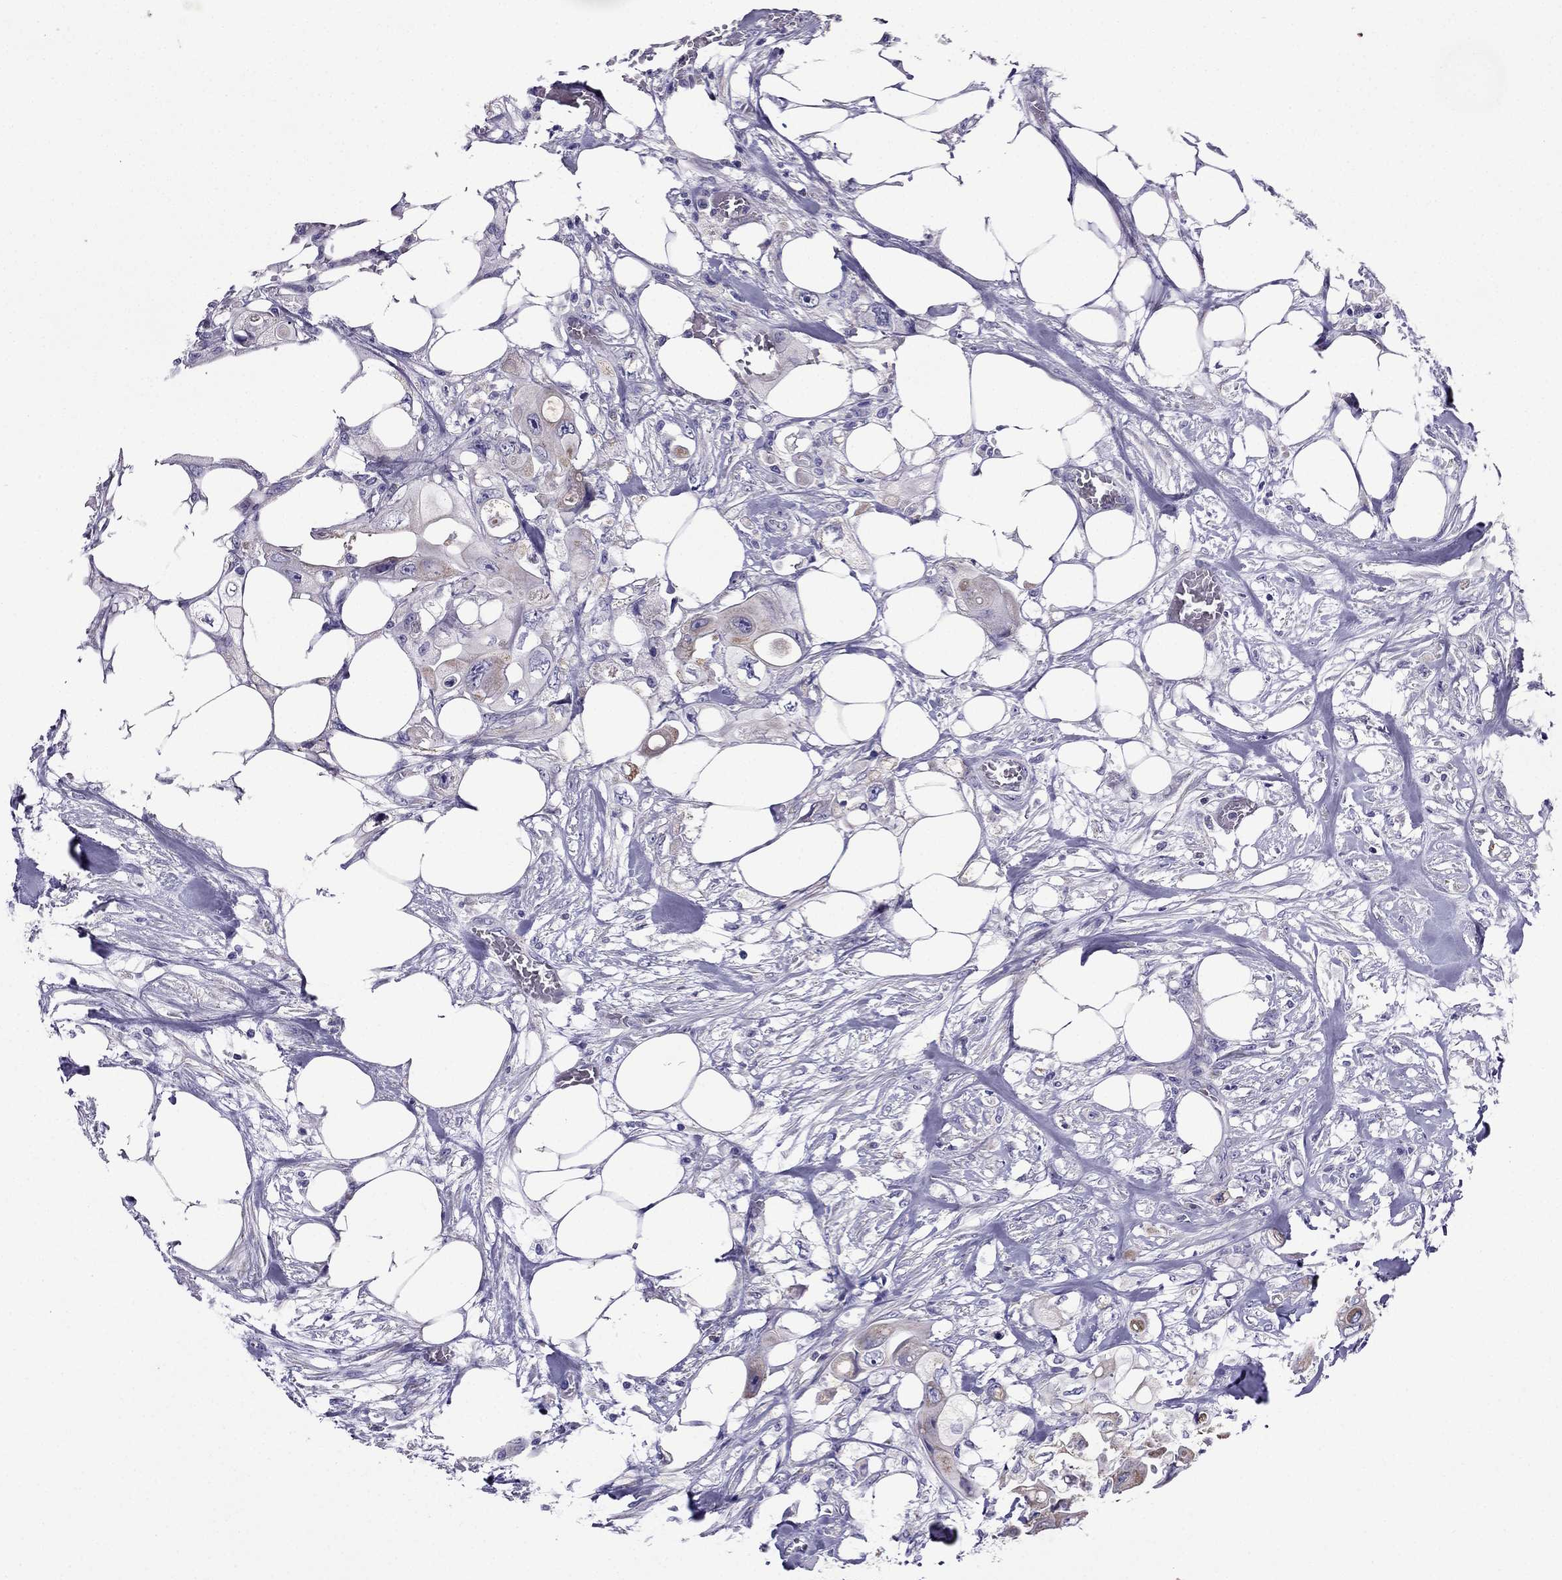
{"staining": {"intensity": "weak", "quantity": ">75%", "location": "cytoplasmic/membranous"}, "tissue": "colorectal cancer", "cell_type": "Tumor cells", "image_type": "cancer", "snomed": [{"axis": "morphology", "description": "Adenocarcinoma, NOS"}, {"axis": "topography", "description": "Rectum"}], "caption": "Brown immunohistochemical staining in colorectal adenocarcinoma displays weak cytoplasmic/membranous positivity in approximately >75% of tumor cells. The protein is stained brown, and the nuclei are stained in blue (DAB IHC with brightfield microscopy, high magnification).", "gene": "DSC1", "patient": {"sex": "male", "age": 63}}